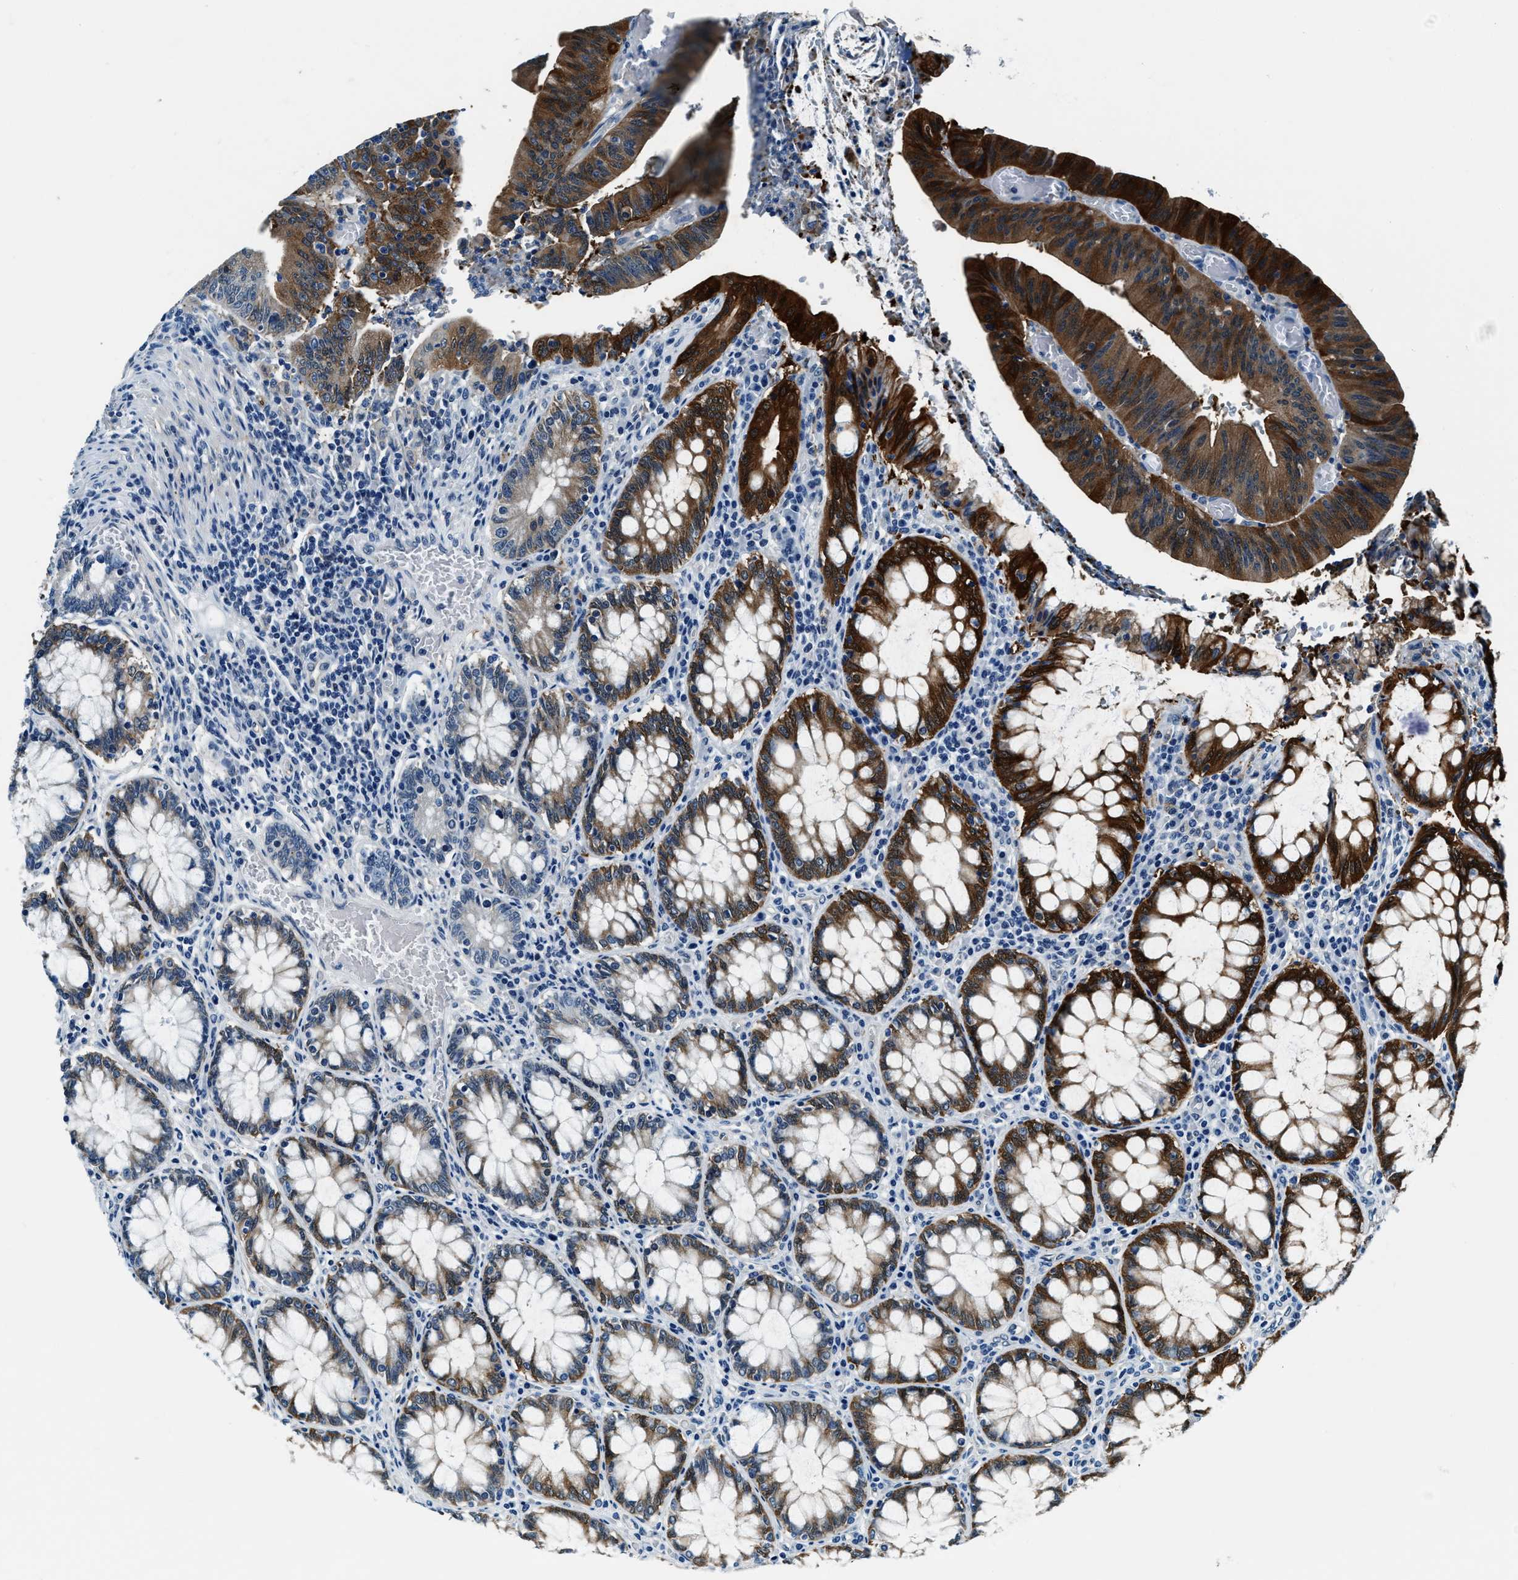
{"staining": {"intensity": "strong", "quantity": ">75%", "location": "cytoplasmic/membranous"}, "tissue": "colorectal cancer", "cell_type": "Tumor cells", "image_type": "cancer", "snomed": [{"axis": "morphology", "description": "Normal tissue, NOS"}, {"axis": "morphology", "description": "Adenocarcinoma, NOS"}, {"axis": "topography", "description": "Rectum"}], "caption": "Immunohistochemistry (IHC) (DAB (3,3'-diaminobenzidine)) staining of colorectal cancer shows strong cytoplasmic/membranous protein positivity in about >75% of tumor cells. (DAB (3,3'-diaminobenzidine) = brown stain, brightfield microscopy at high magnification).", "gene": "PTPDC1", "patient": {"sex": "female", "age": 66}}